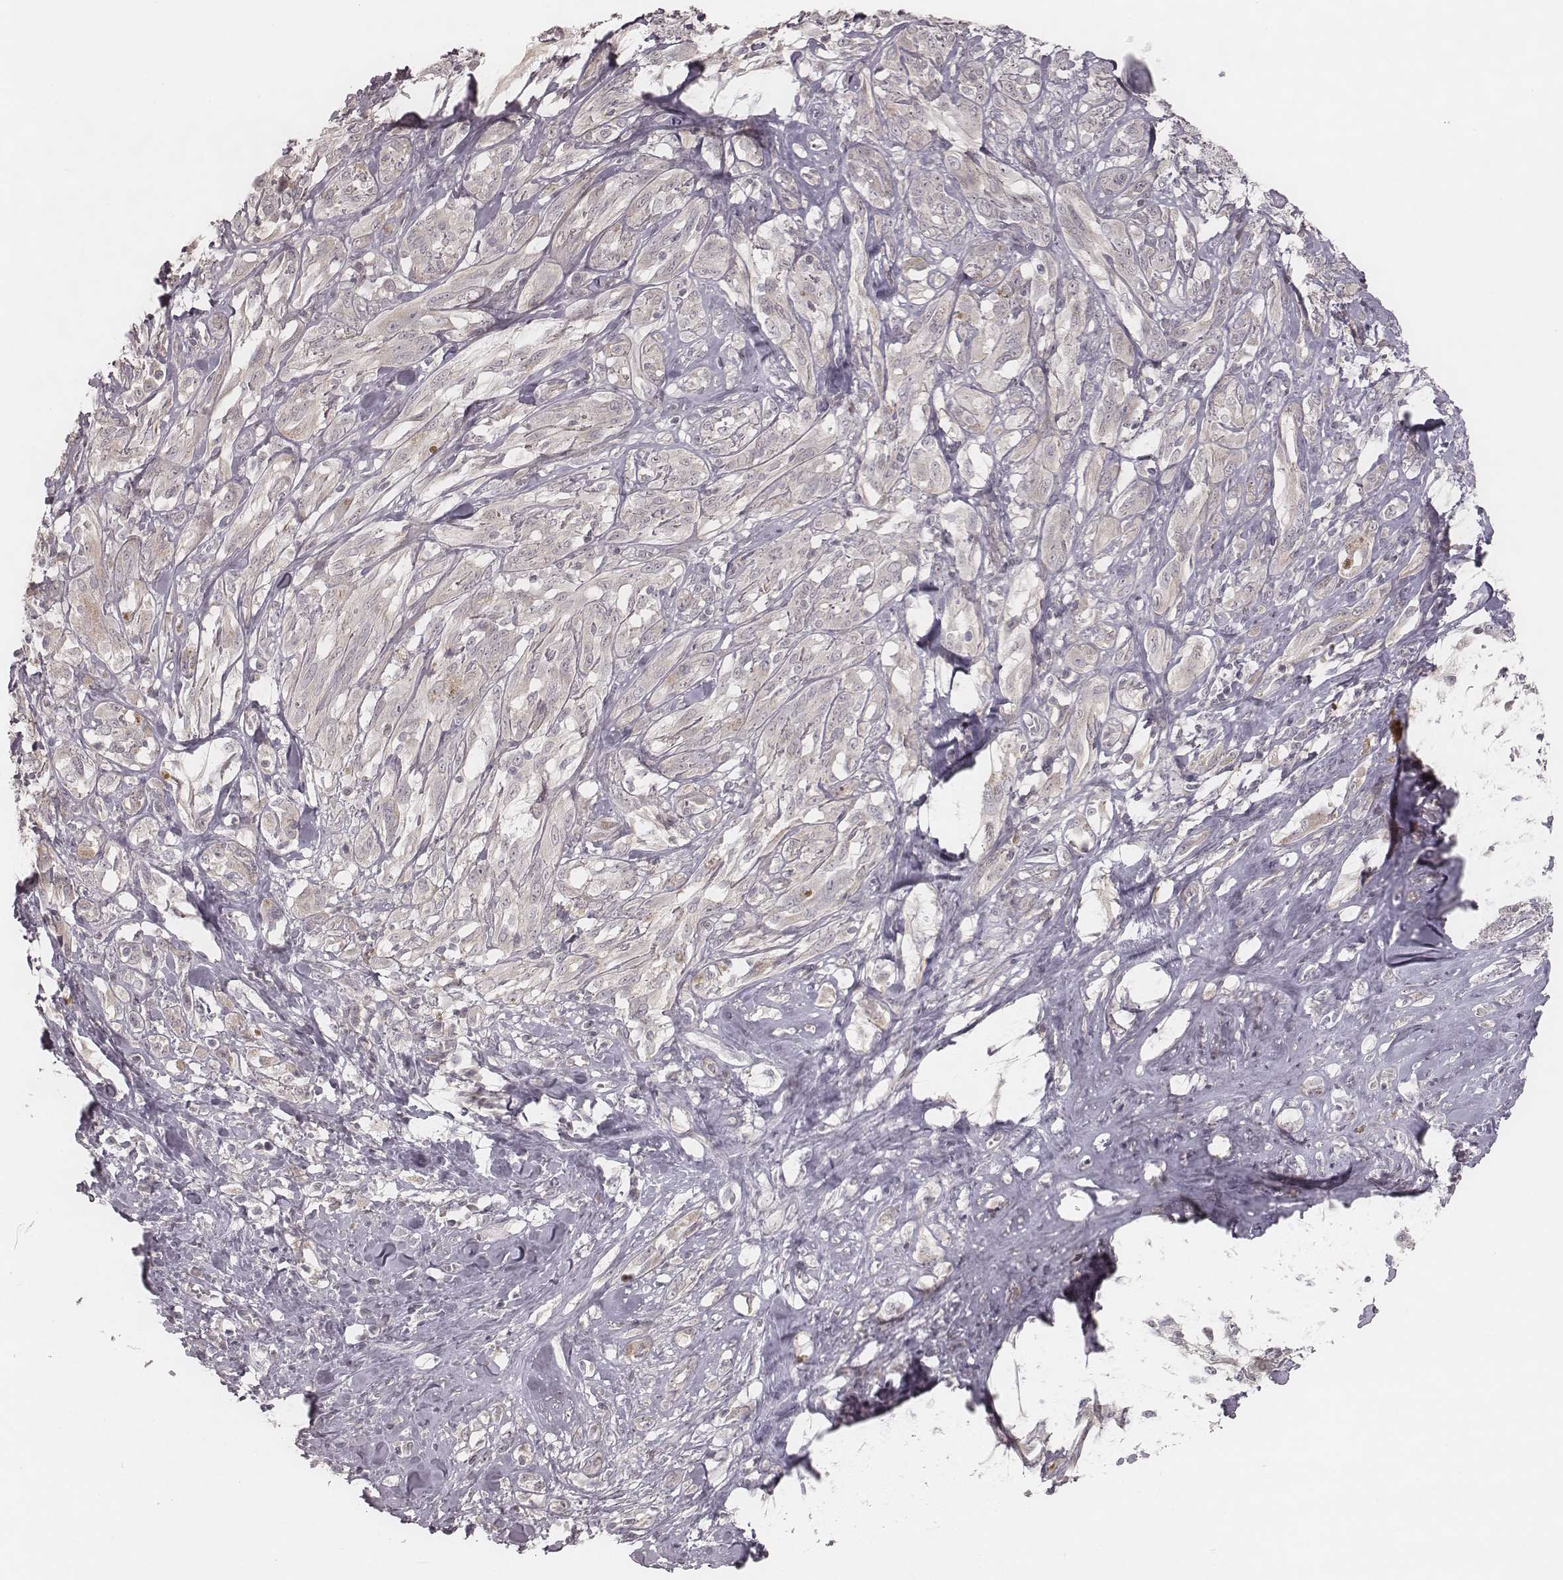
{"staining": {"intensity": "negative", "quantity": "none", "location": "none"}, "tissue": "melanoma", "cell_type": "Tumor cells", "image_type": "cancer", "snomed": [{"axis": "morphology", "description": "Malignant melanoma, NOS"}, {"axis": "topography", "description": "Skin"}], "caption": "Malignant melanoma was stained to show a protein in brown. There is no significant expression in tumor cells.", "gene": "ACACB", "patient": {"sex": "female", "age": 91}}